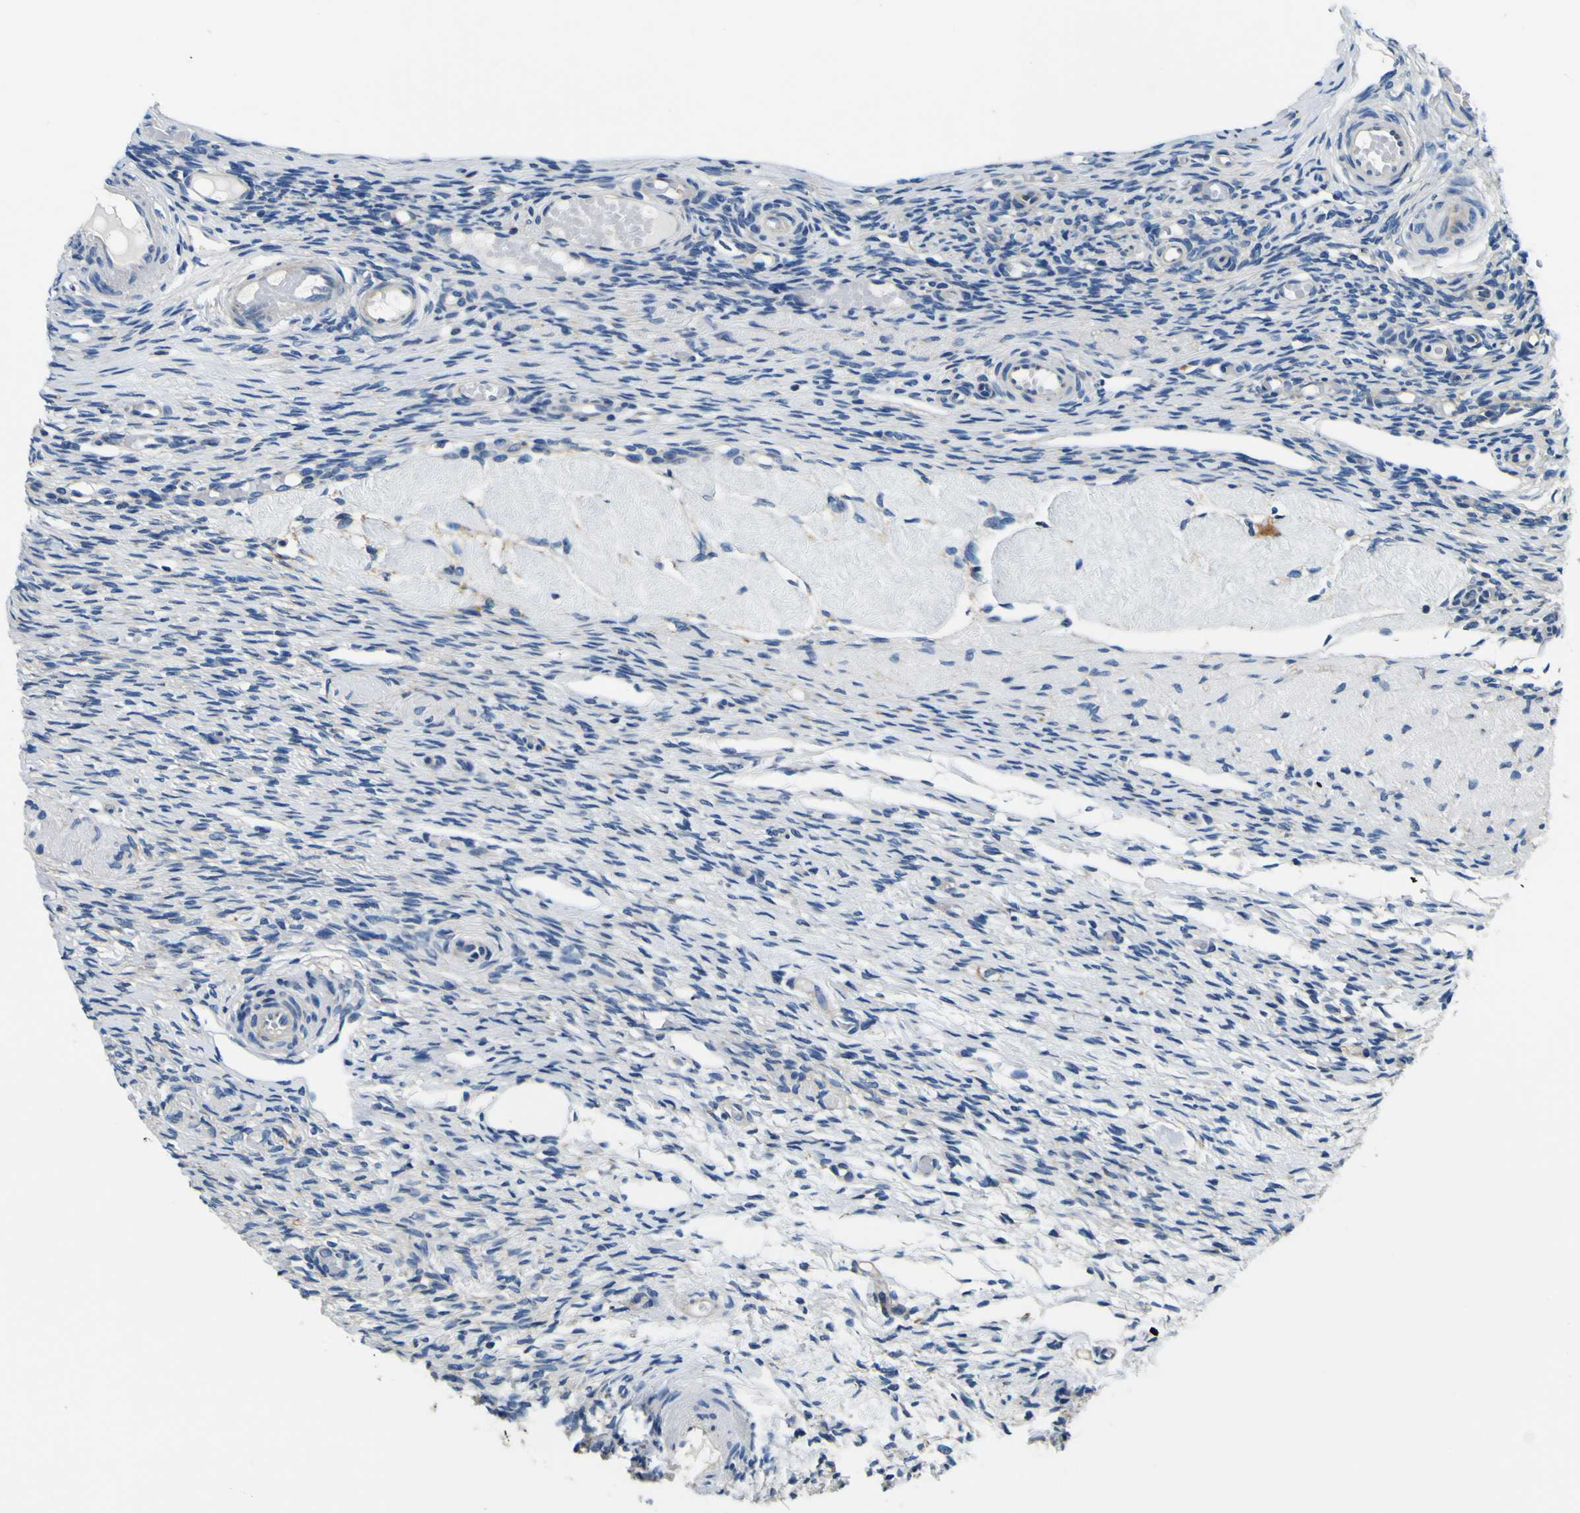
{"staining": {"intensity": "negative", "quantity": "none", "location": "none"}, "tissue": "ovary", "cell_type": "Ovarian stroma cells", "image_type": "normal", "snomed": [{"axis": "morphology", "description": "Normal tissue, NOS"}, {"axis": "topography", "description": "Ovary"}], "caption": "Immunohistochemistry (IHC) histopathology image of unremarkable human ovary stained for a protein (brown), which demonstrates no positivity in ovarian stroma cells. (Stains: DAB immunohistochemistry with hematoxylin counter stain, Microscopy: brightfield microscopy at high magnification).", "gene": "CLSTN1", "patient": {"sex": "female", "age": 60}}